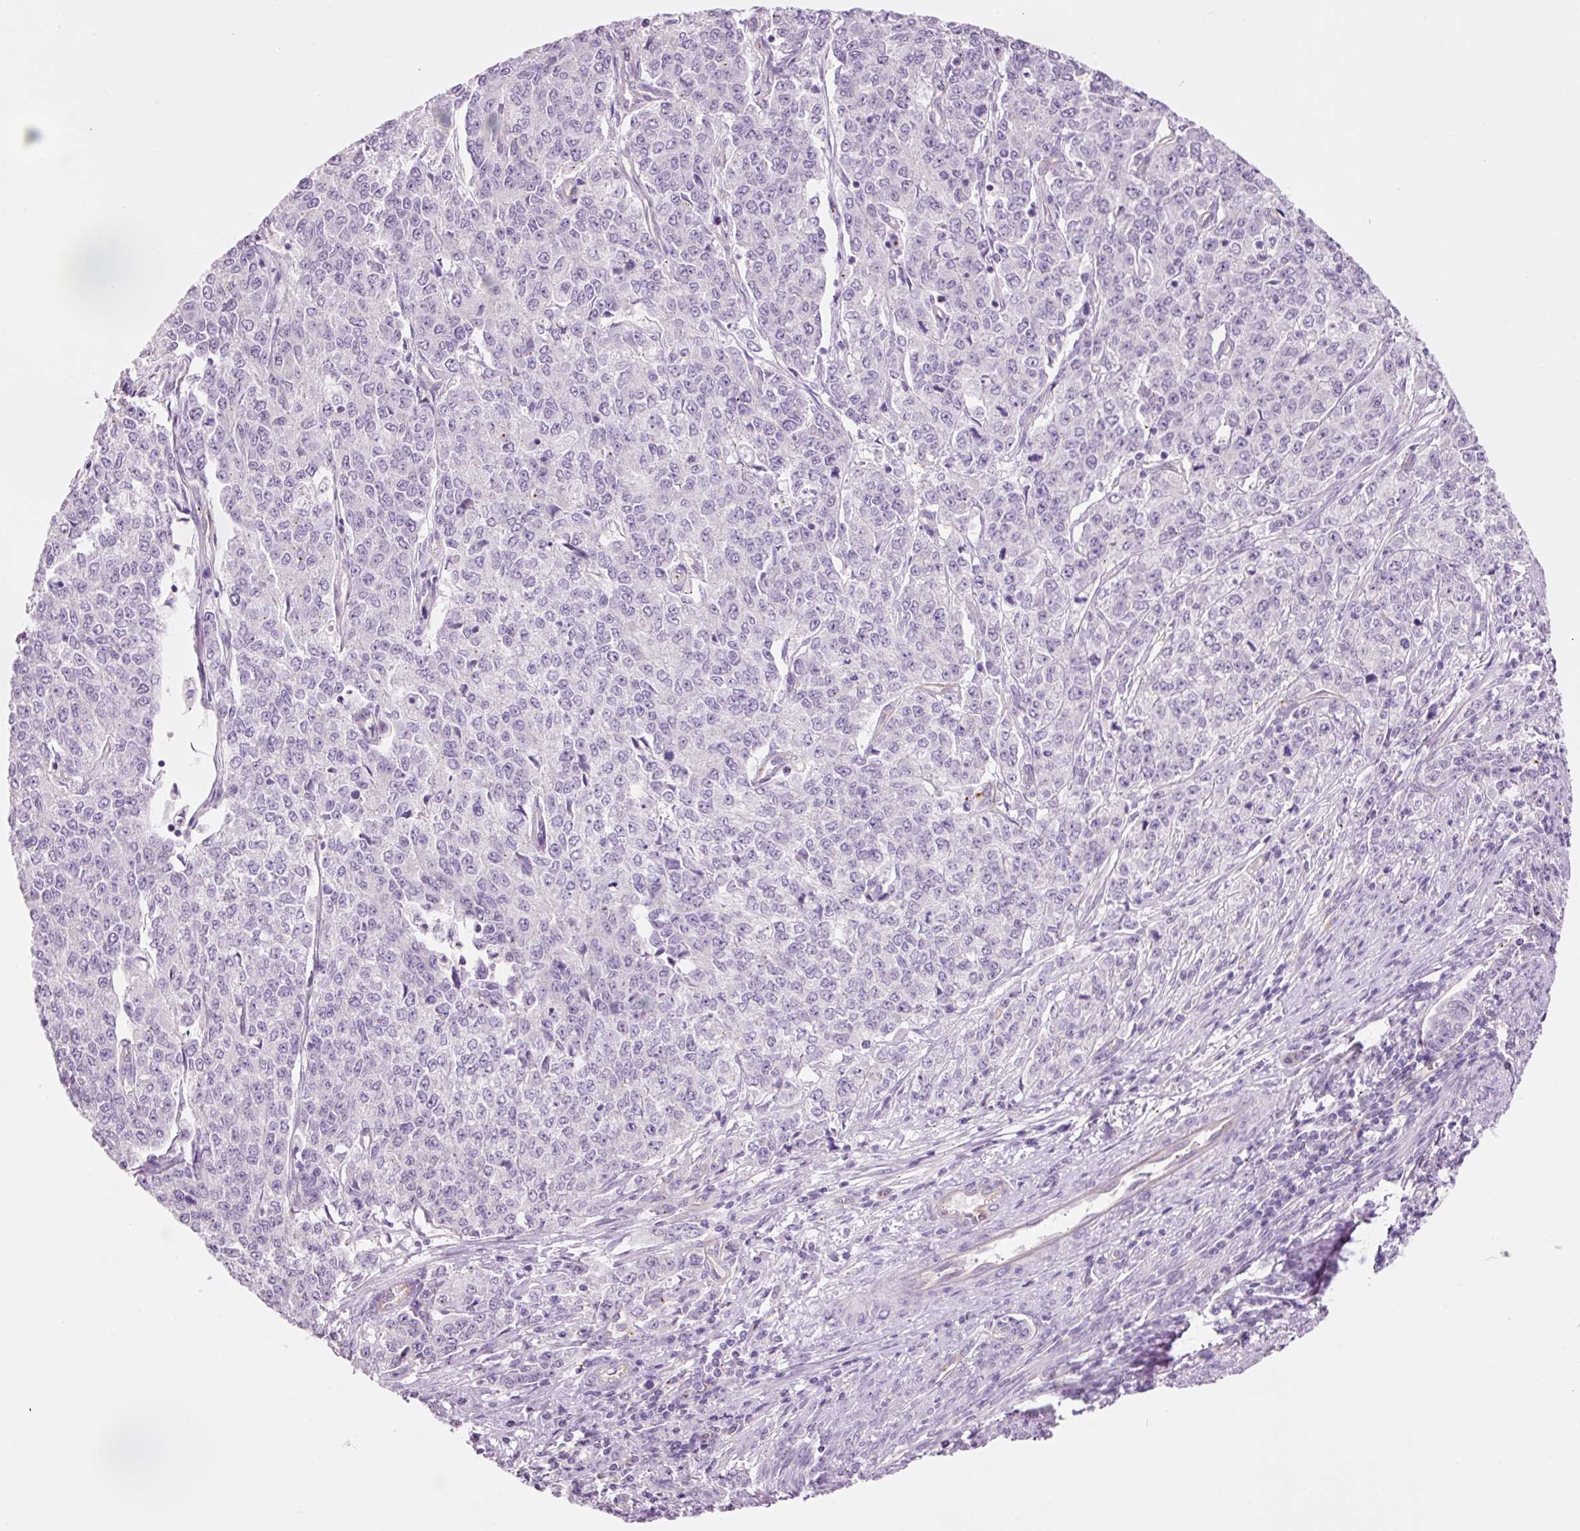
{"staining": {"intensity": "negative", "quantity": "none", "location": "none"}, "tissue": "endometrial cancer", "cell_type": "Tumor cells", "image_type": "cancer", "snomed": [{"axis": "morphology", "description": "Adenocarcinoma, NOS"}, {"axis": "topography", "description": "Endometrium"}], "caption": "DAB immunohistochemical staining of human endometrial adenocarcinoma exhibits no significant staining in tumor cells.", "gene": "HSPA4L", "patient": {"sex": "female", "age": 50}}